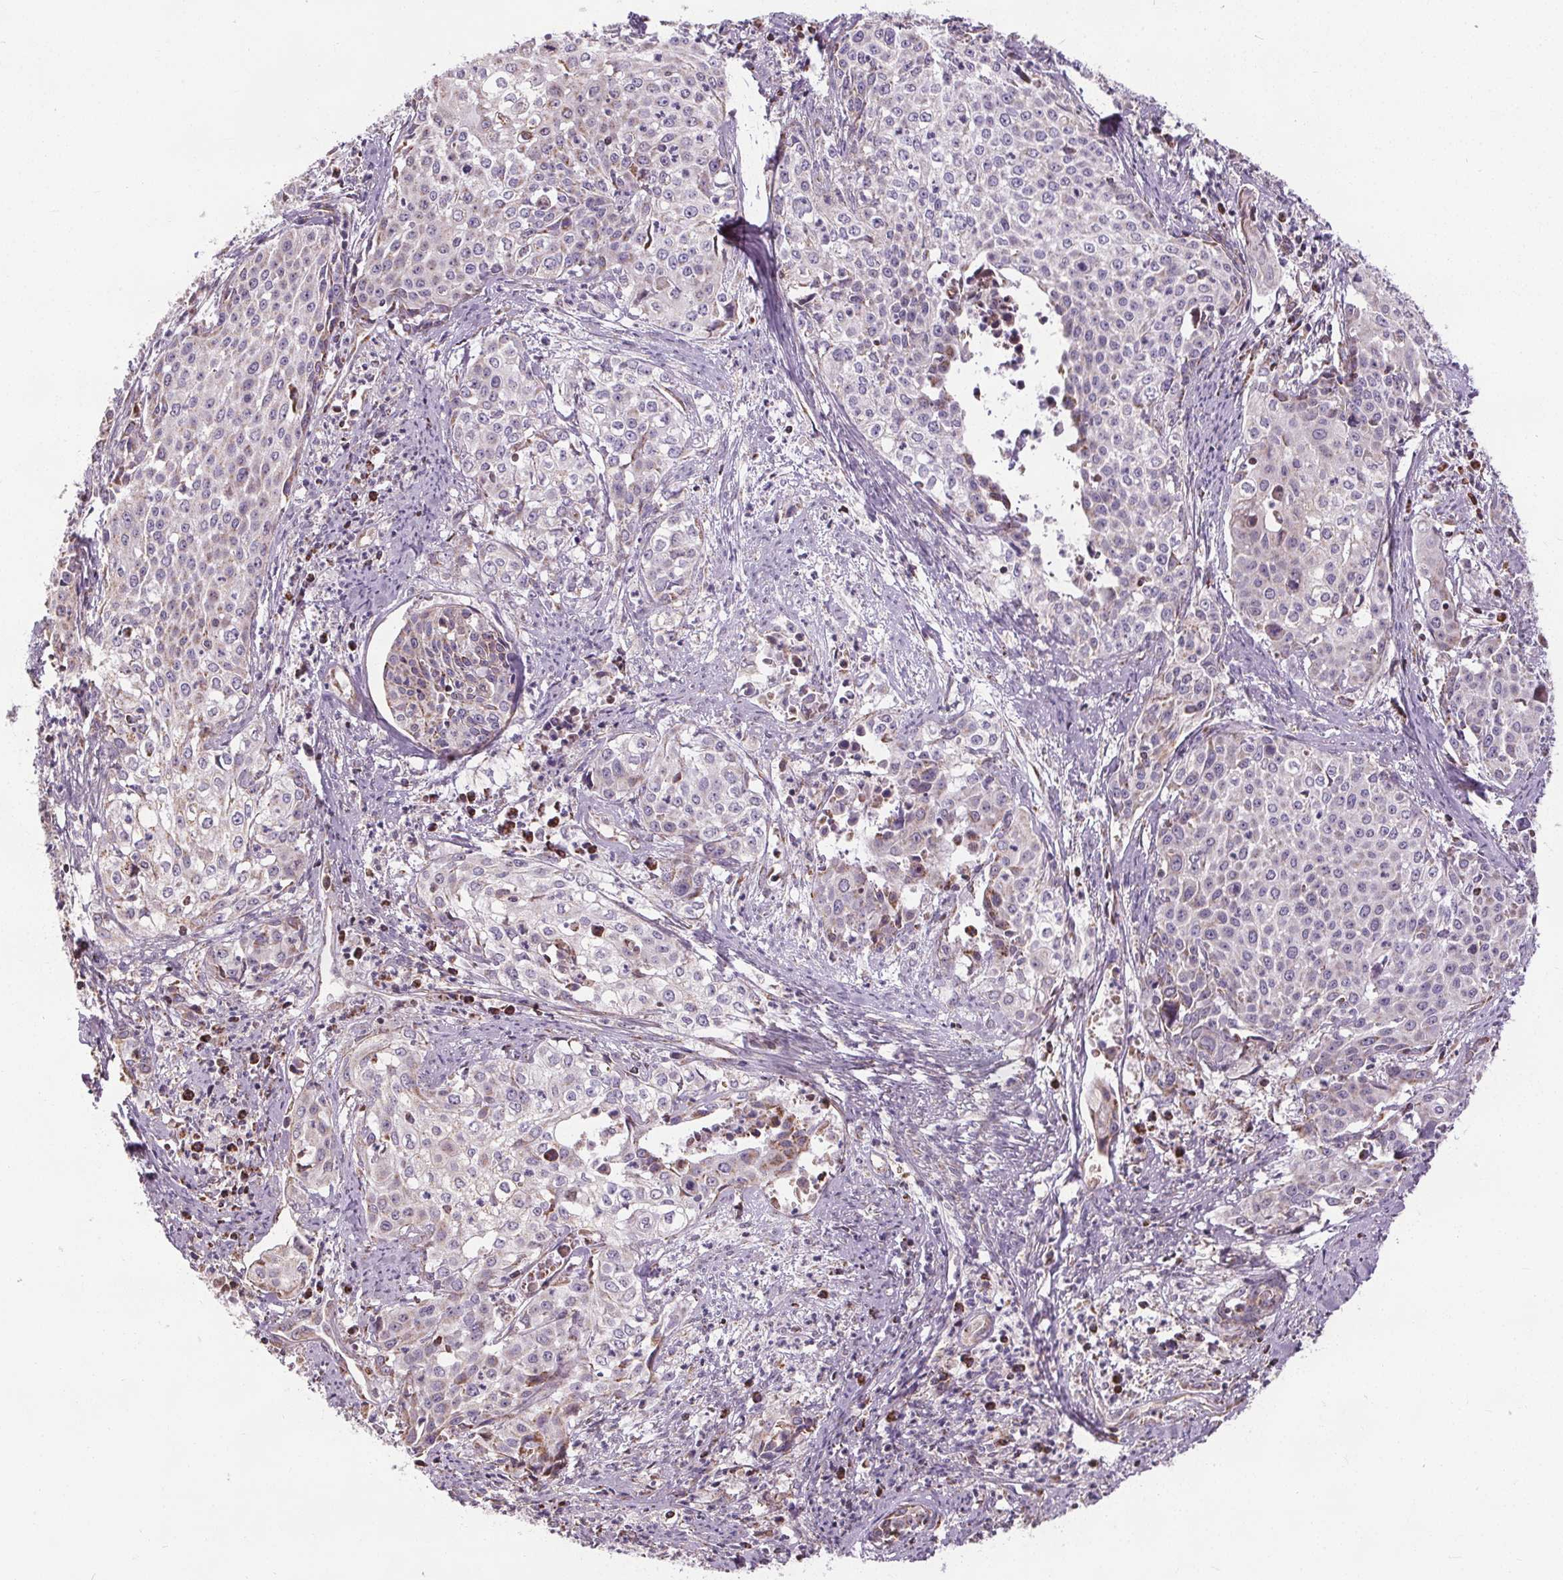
{"staining": {"intensity": "negative", "quantity": "none", "location": "none"}, "tissue": "cervical cancer", "cell_type": "Tumor cells", "image_type": "cancer", "snomed": [{"axis": "morphology", "description": "Squamous cell carcinoma, NOS"}, {"axis": "topography", "description": "Cervix"}], "caption": "This is a micrograph of IHC staining of squamous cell carcinoma (cervical), which shows no positivity in tumor cells.", "gene": "ZNF548", "patient": {"sex": "female", "age": 39}}